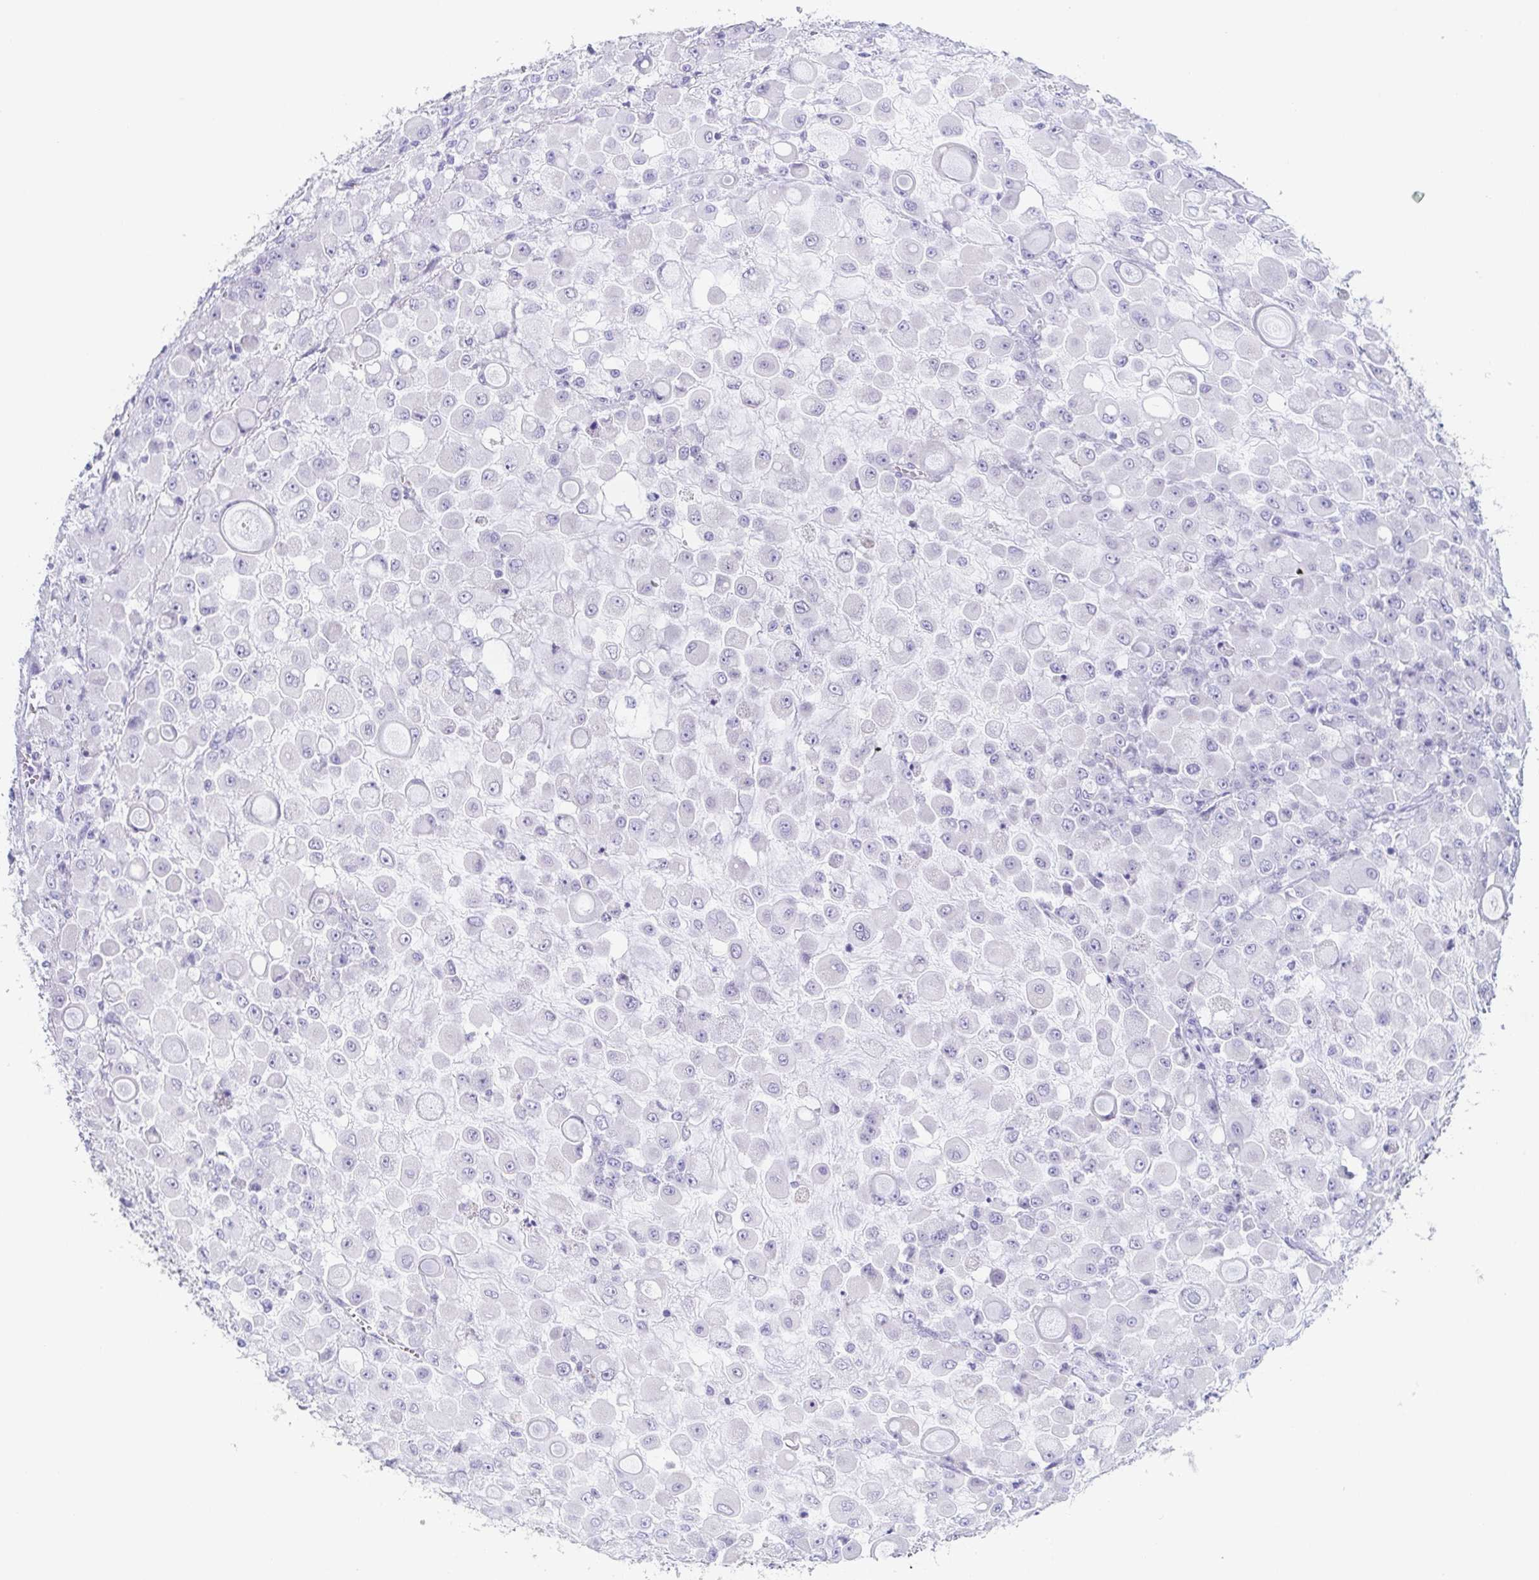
{"staining": {"intensity": "negative", "quantity": "none", "location": "none"}, "tissue": "stomach cancer", "cell_type": "Tumor cells", "image_type": "cancer", "snomed": [{"axis": "morphology", "description": "Adenocarcinoma, NOS"}, {"axis": "topography", "description": "Stomach"}], "caption": "This is an immunohistochemistry (IHC) micrograph of human stomach adenocarcinoma. There is no staining in tumor cells.", "gene": "PRR27", "patient": {"sex": "female", "age": 76}}